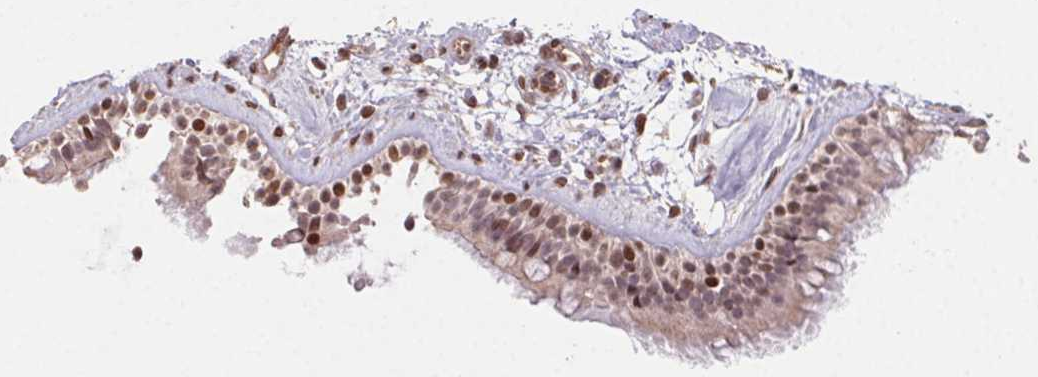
{"staining": {"intensity": "moderate", "quantity": "25%-75%", "location": "nuclear"}, "tissue": "nasopharynx", "cell_type": "Respiratory epithelial cells", "image_type": "normal", "snomed": [{"axis": "morphology", "description": "Normal tissue, NOS"}, {"axis": "topography", "description": "Nasopharynx"}], "caption": "Immunohistochemistry (IHC) micrograph of unremarkable nasopharynx: nasopharynx stained using immunohistochemistry shows medium levels of moderate protein expression localized specifically in the nuclear of respiratory epithelial cells, appearing as a nuclear brown color.", "gene": "MAPKAPK2", "patient": {"sex": "female", "age": 70}}